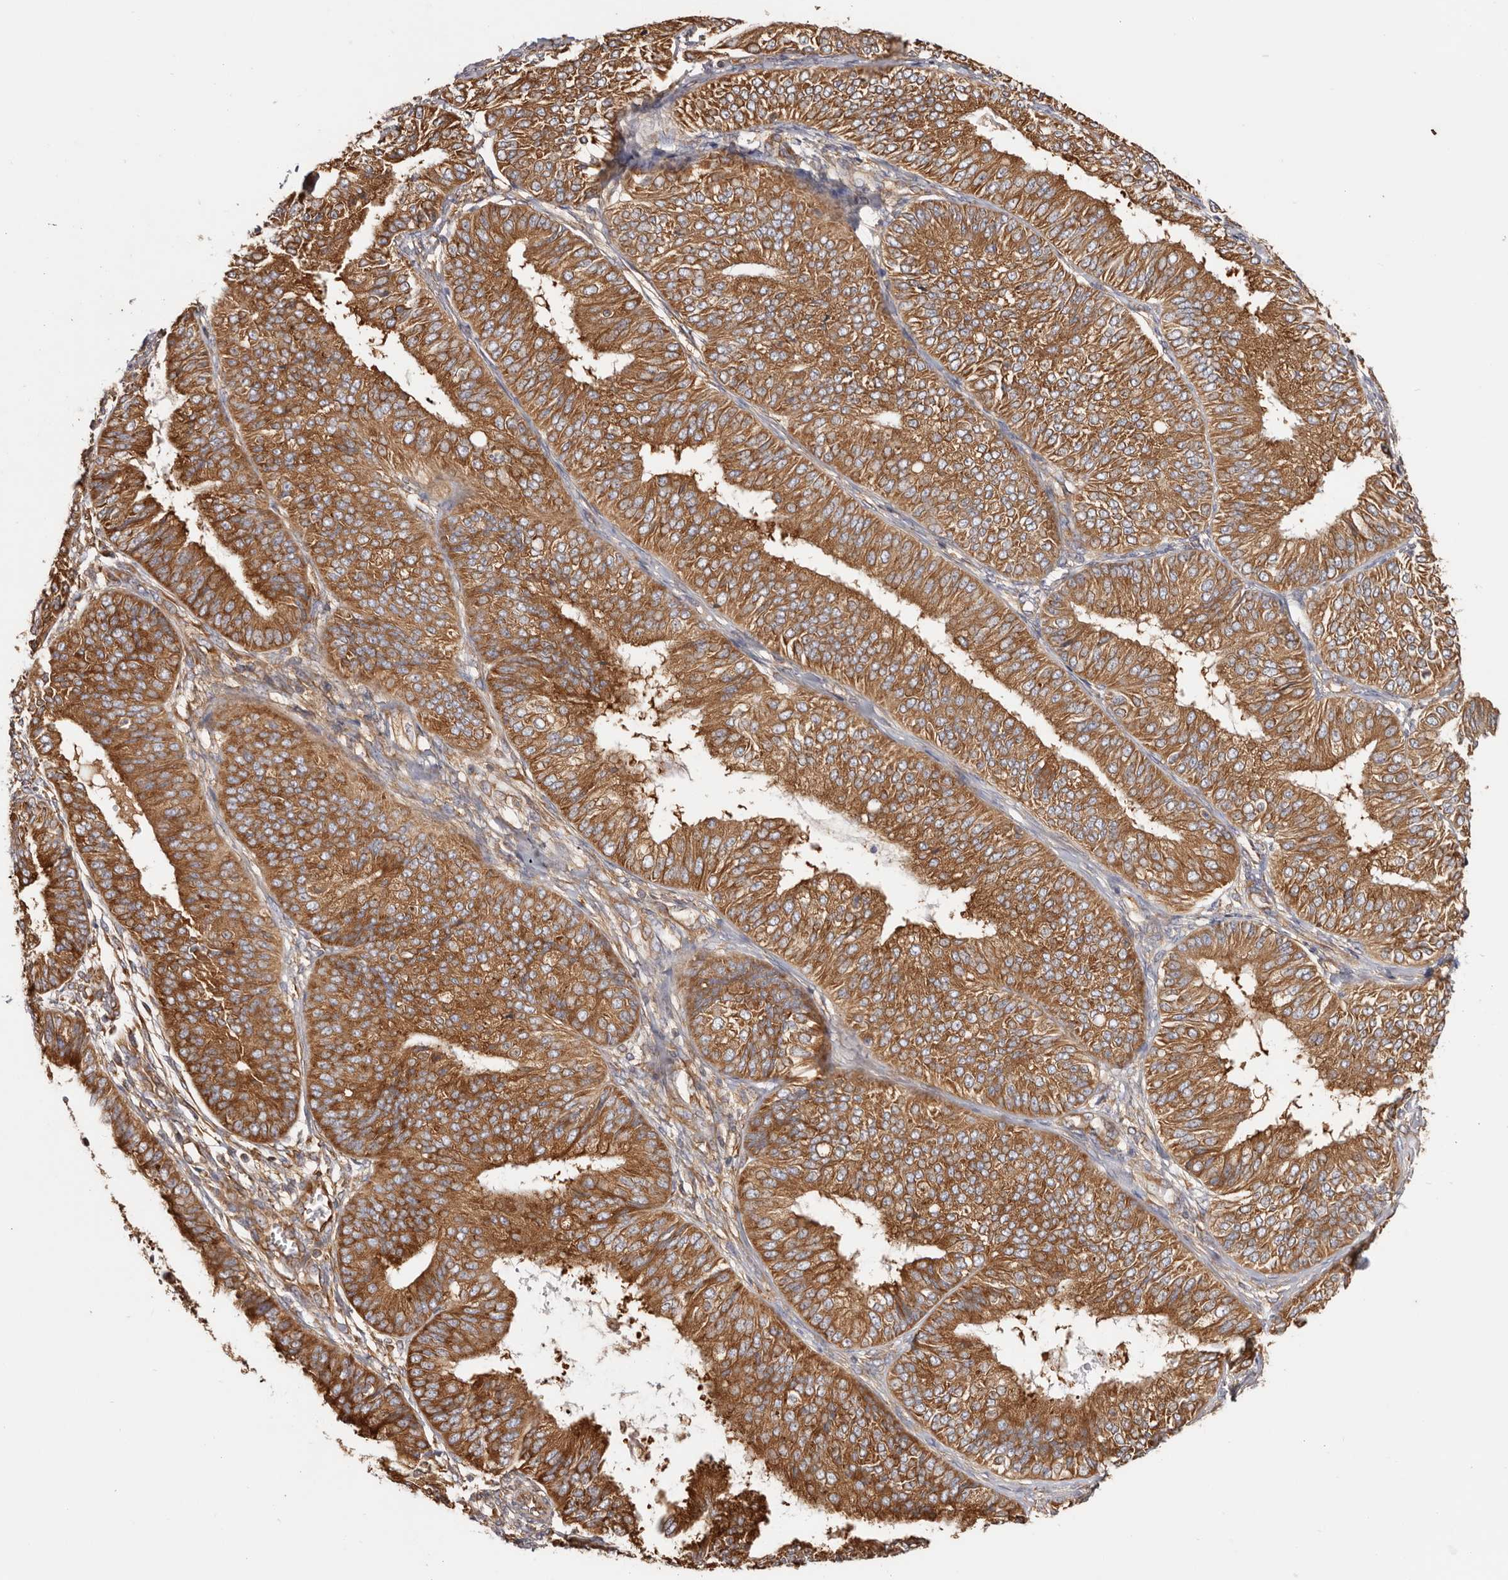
{"staining": {"intensity": "strong", "quantity": ">75%", "location": "cytoplasmic/membranous"}, "tissue": "endometrial cancer", "cell_type": "Tumor cells", "image_type": "cancer", "snomed": [{"axis": "morphology", "description": "Adenocarcinoma, NOS"}, {"axis": "topography", "description": "Endometrium"}], "caption": "IHC of endometrial cancer displays high levels of strong cytoplasmic/membranous staining in about >75% of tumor cells.", "gene": "EPRS1", "patient": {"sex": "female", "age": 58}}